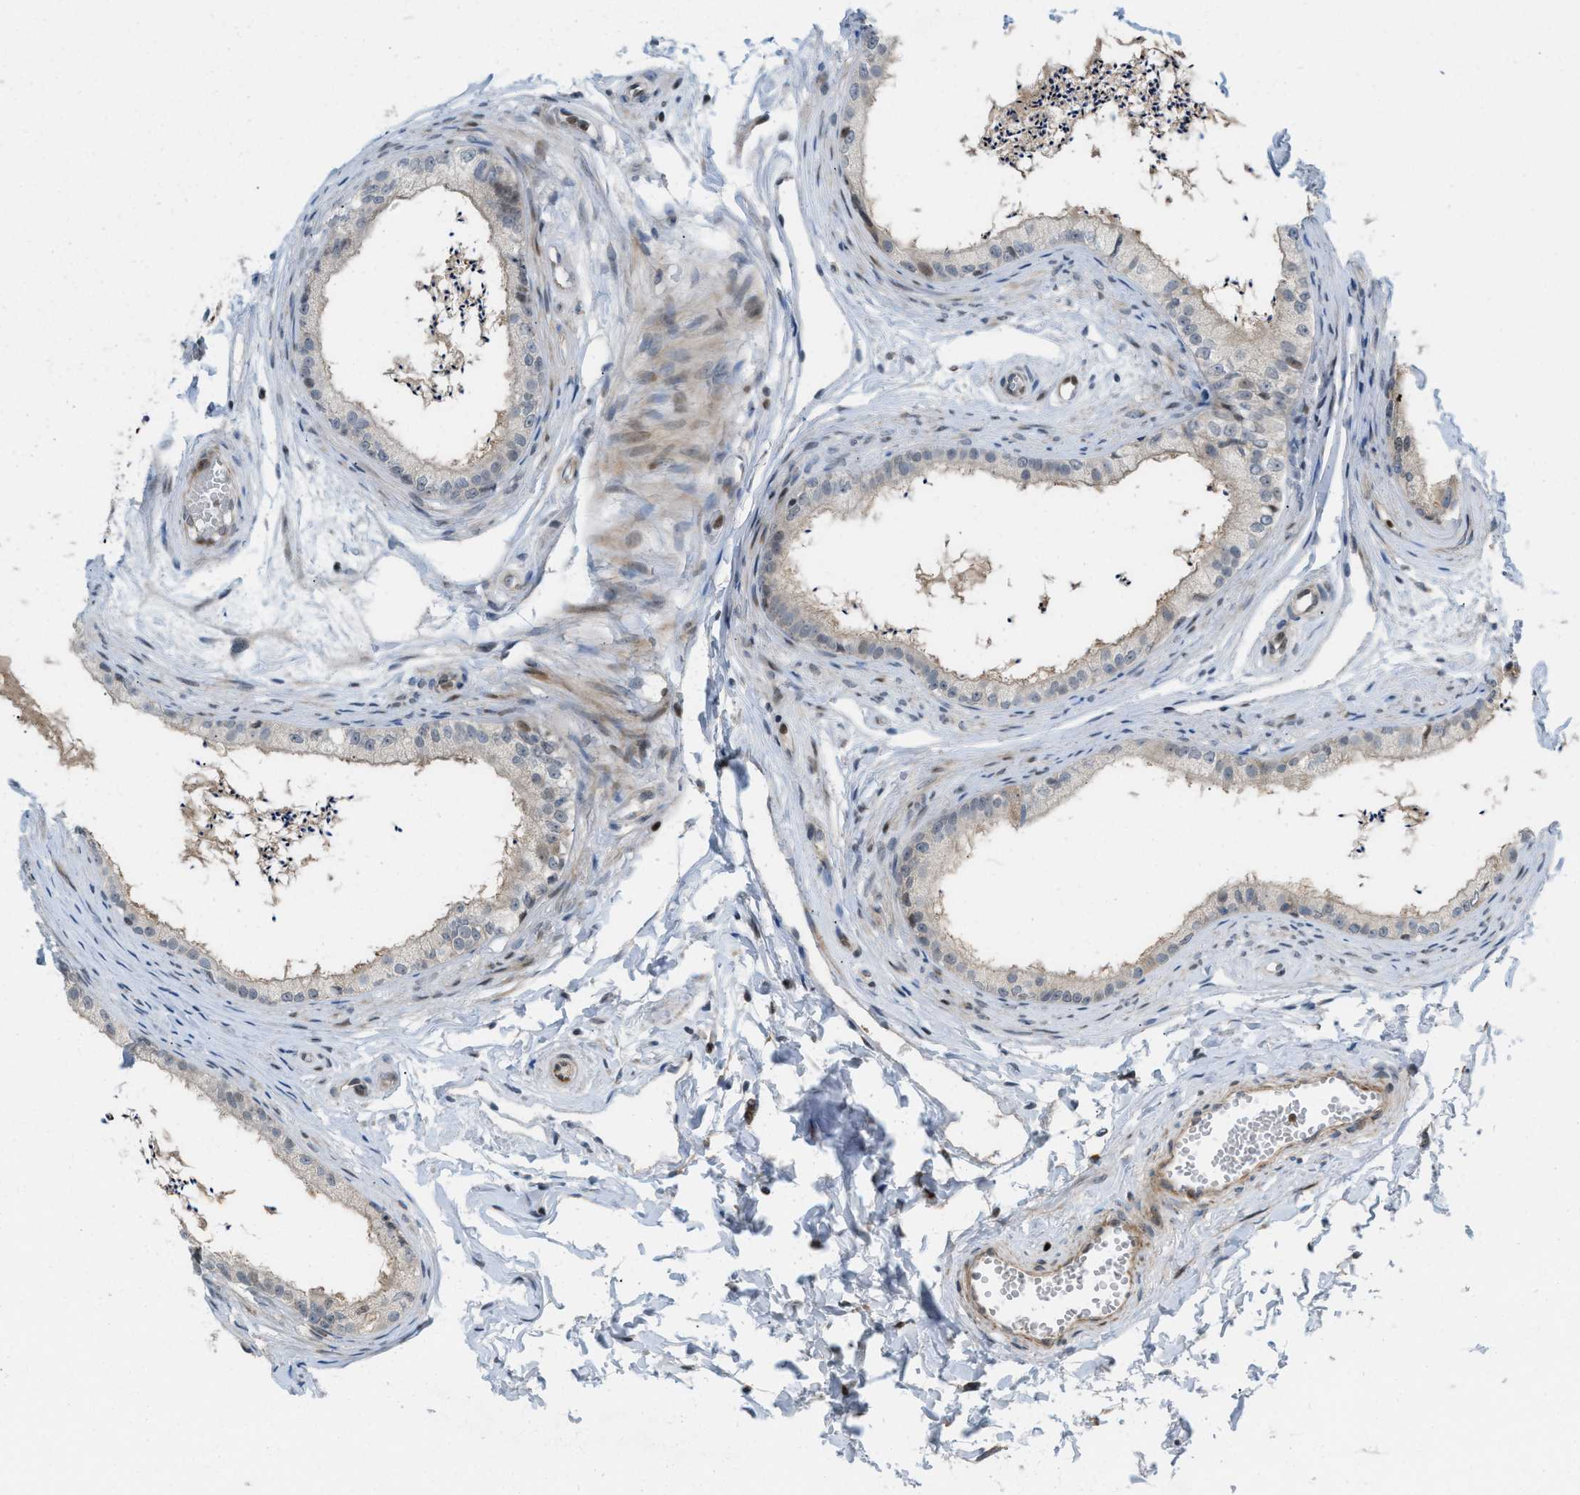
{"staining": {"intensity": "negative", "quantity": "none", "location": "none"}, "tissue": "epididymis", "cell_type": "Glandular cells", "image_type": "normal", "snomed": [{"axis": "morphology", "description": "Normal tissue, NOS"}, {"axis": "topography", "description": "Epididymis"}], "caption": "Immunohistochemistry (IHC) of benign epididymis displays no positivity in glandular cells. (Immunohistochemistry (IHC), brightfield microscopy, high magnification).", "gene": "ZNF276", "patient": {"sex": "male", "age": 56}}